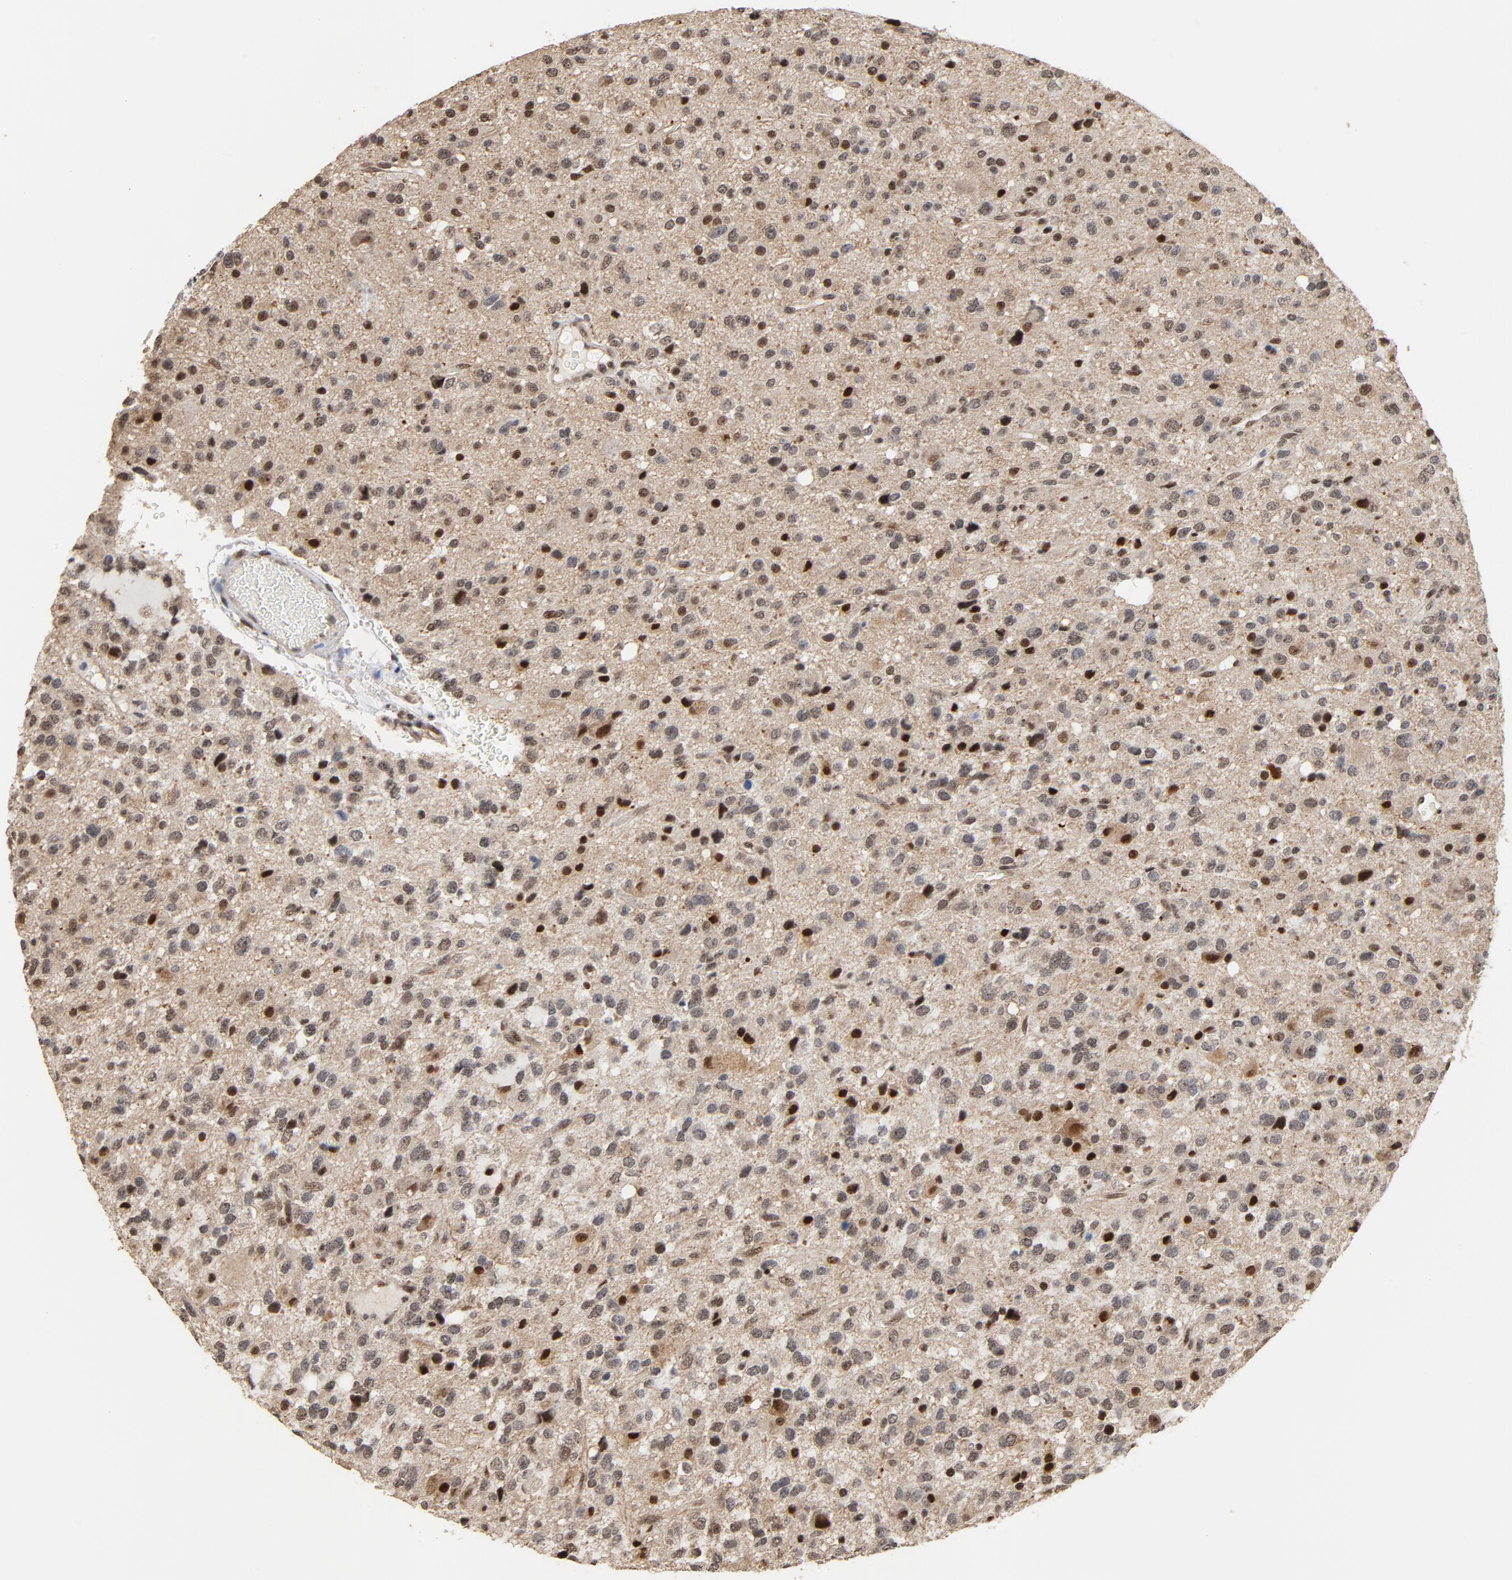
{"staining": {"intensity": "strong", "quantity": "25%-75%", "location": "nuclear"}, "tissue": "glioma", "cell_type": "Tumor cells", "image_type": "cancer", "snomed": [{"axis": "morphology", "description": "Glioma, malignant, High grade"}, {"axis": "topography", "description": "Brain"}], "caption": "This photomicrograph shows IHC staining of human glioma, with high strong nuclear staining in approximately 25%-75% of tumor cells.", "gene": "TP53RK", "patient": {"sex": "male", "age": 47}}